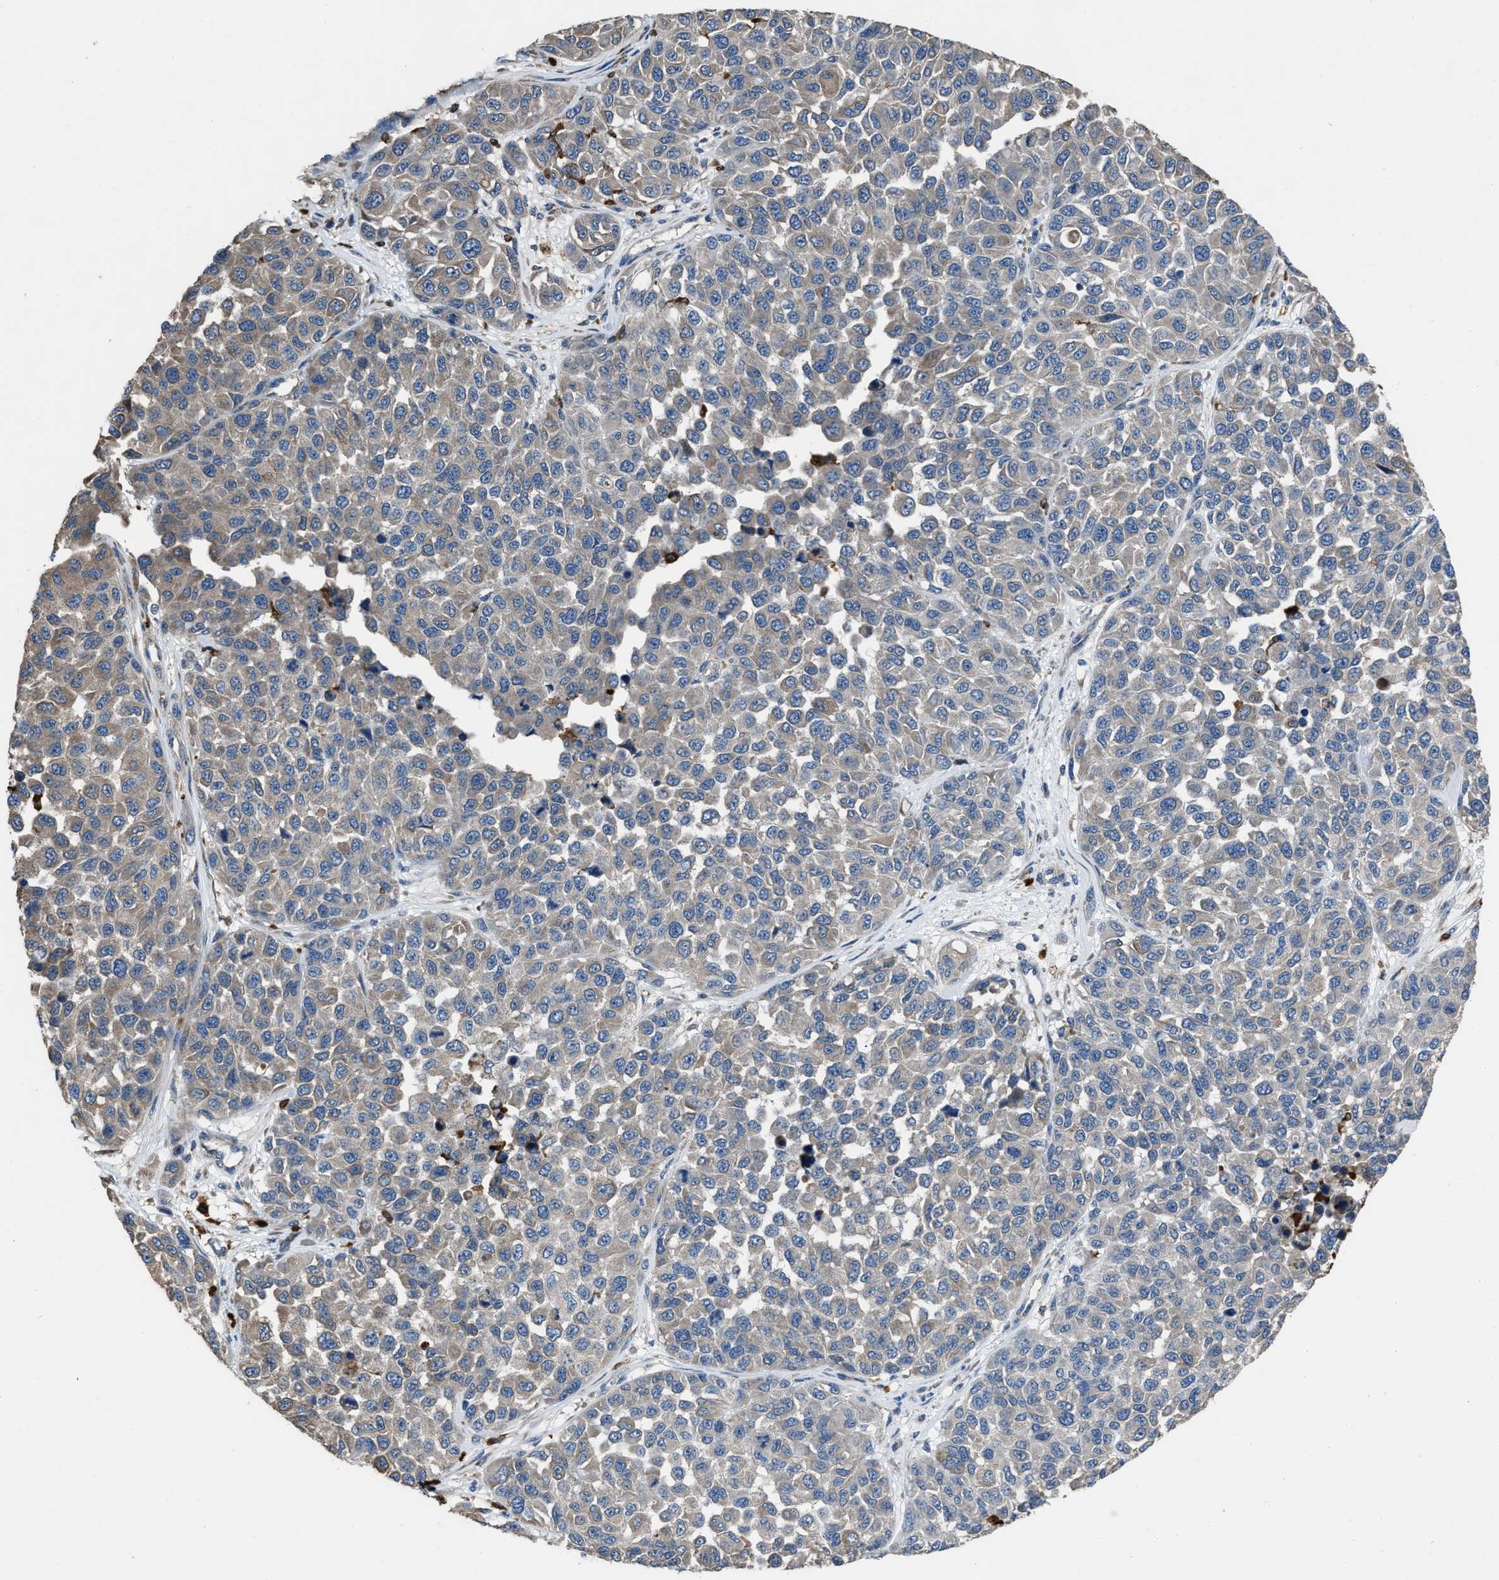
{"staining": {"intensity": "moderate", "quantity": "<25%", "location": "cytoplasmic/membranous"}, "tissue": "melanoma", "cell_type": "Tumor cells", "image_type": "cancer", "snomed": [{"axis": "morphology", "description": "Malignant melanoma, NOS"}, {"axis": "topography", "description": "Skin"}], "caption": "Immunohistochemical staining of human malignant melanoma demonstrates low levels of moderate cytoplasmic/membranous expression in about <25% of tumor cells.", "gene": "ANGPT1", "patient": {"sex": "male", "age": 62}}